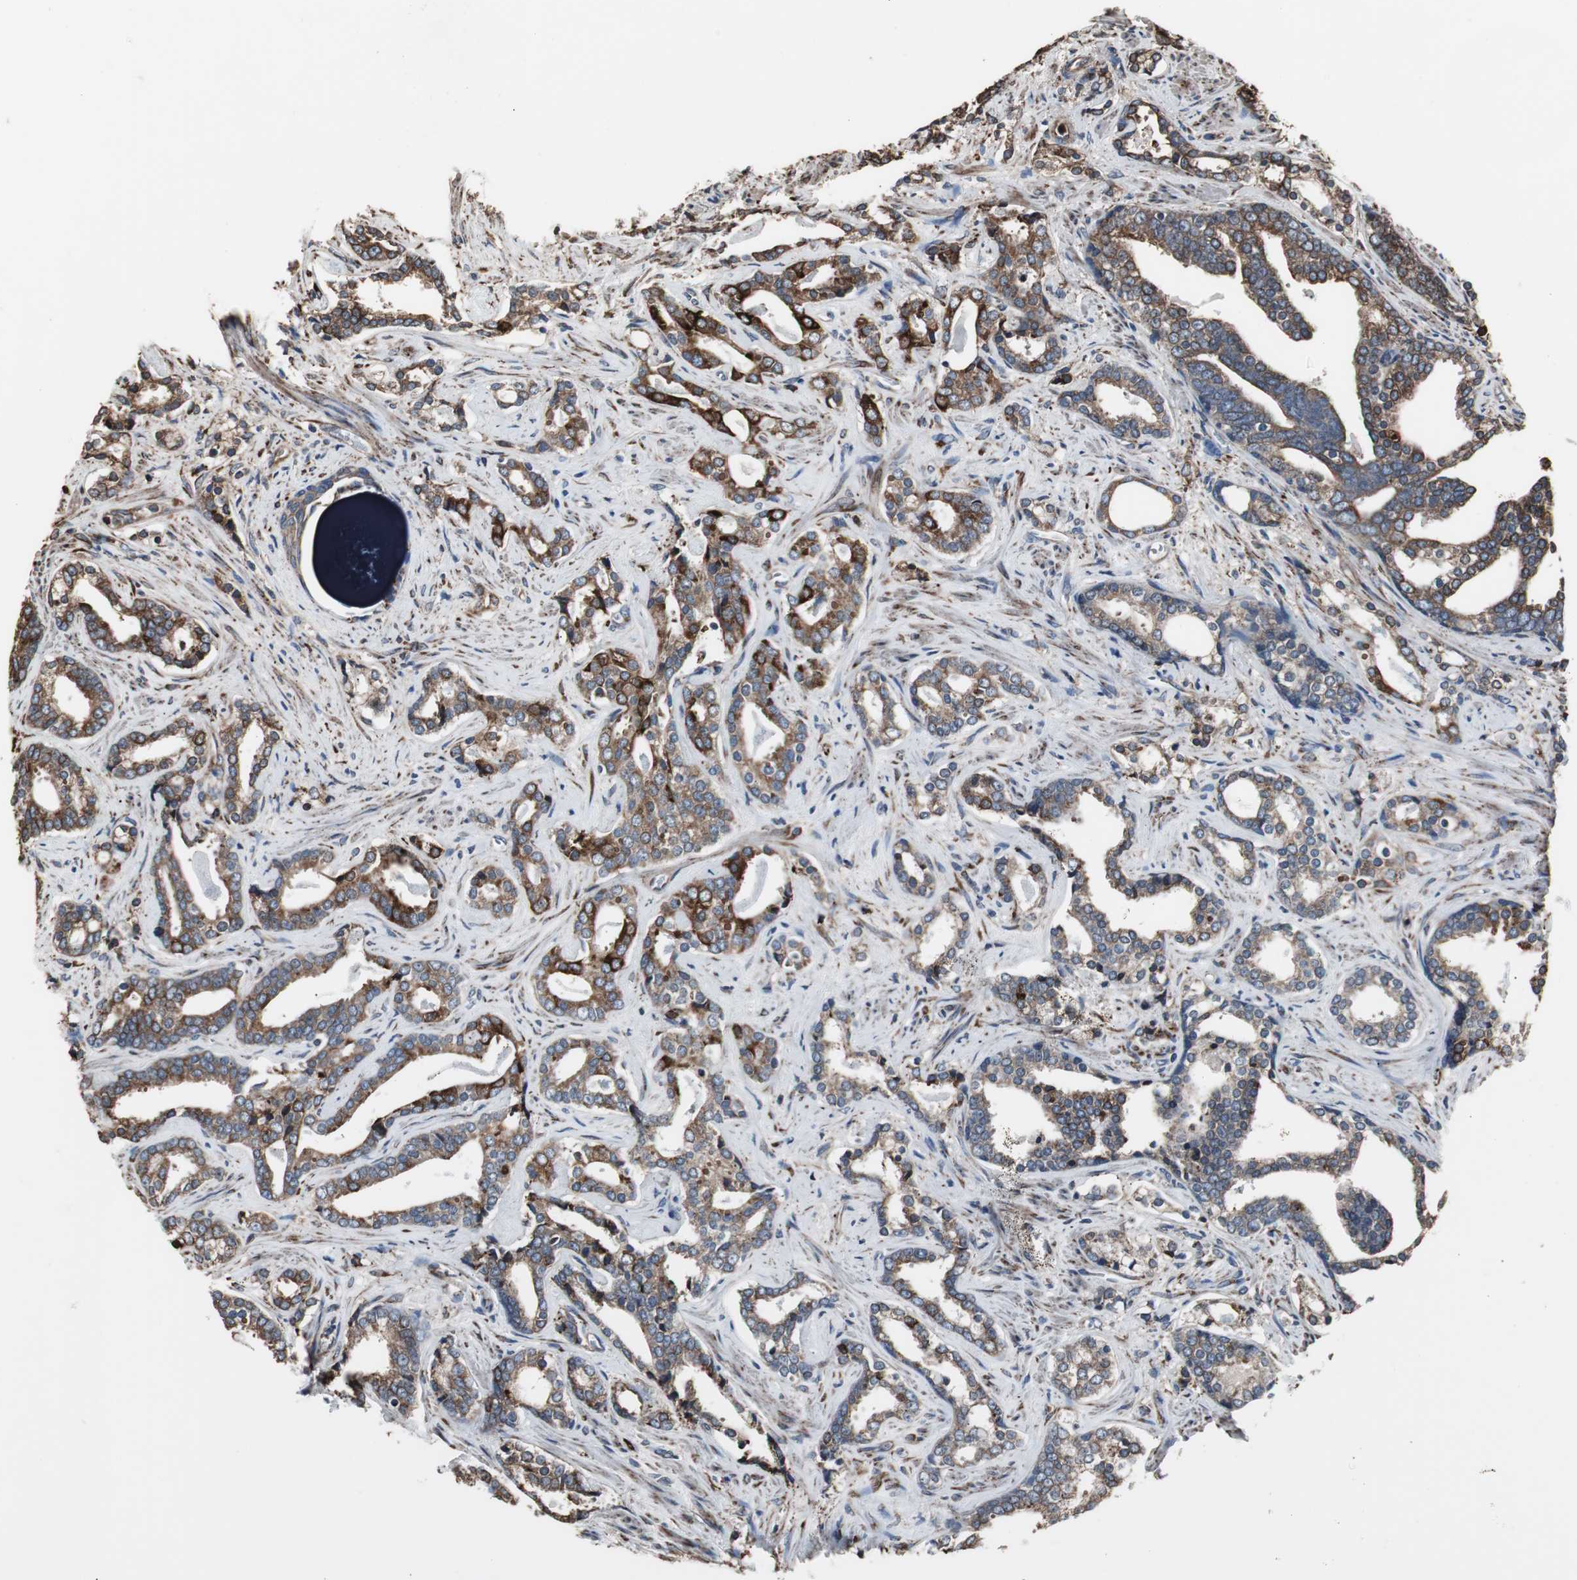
{"staining": {"intensity": "moderate", "quantity": ">75%", "location": "cytoplasmic/membranous"}, "tissue": "prostate cancer", "cell_type": "Tumor cells", "image_type": "cancer", "snomed": [{"axis": "morphology", "description": "Adenocarcinoma, High grade"}, {"axis": "topography", "description": "Prostate"}], "caption": "Human prostate high-grade adenocarcinoma stained for a protein (brown) demonstrates moderate cytoplasmic/membranous positive expression in approximately >75% of tumor cells.", "gene": "CALU", "patient": {"sex": "male", "age": 67}}